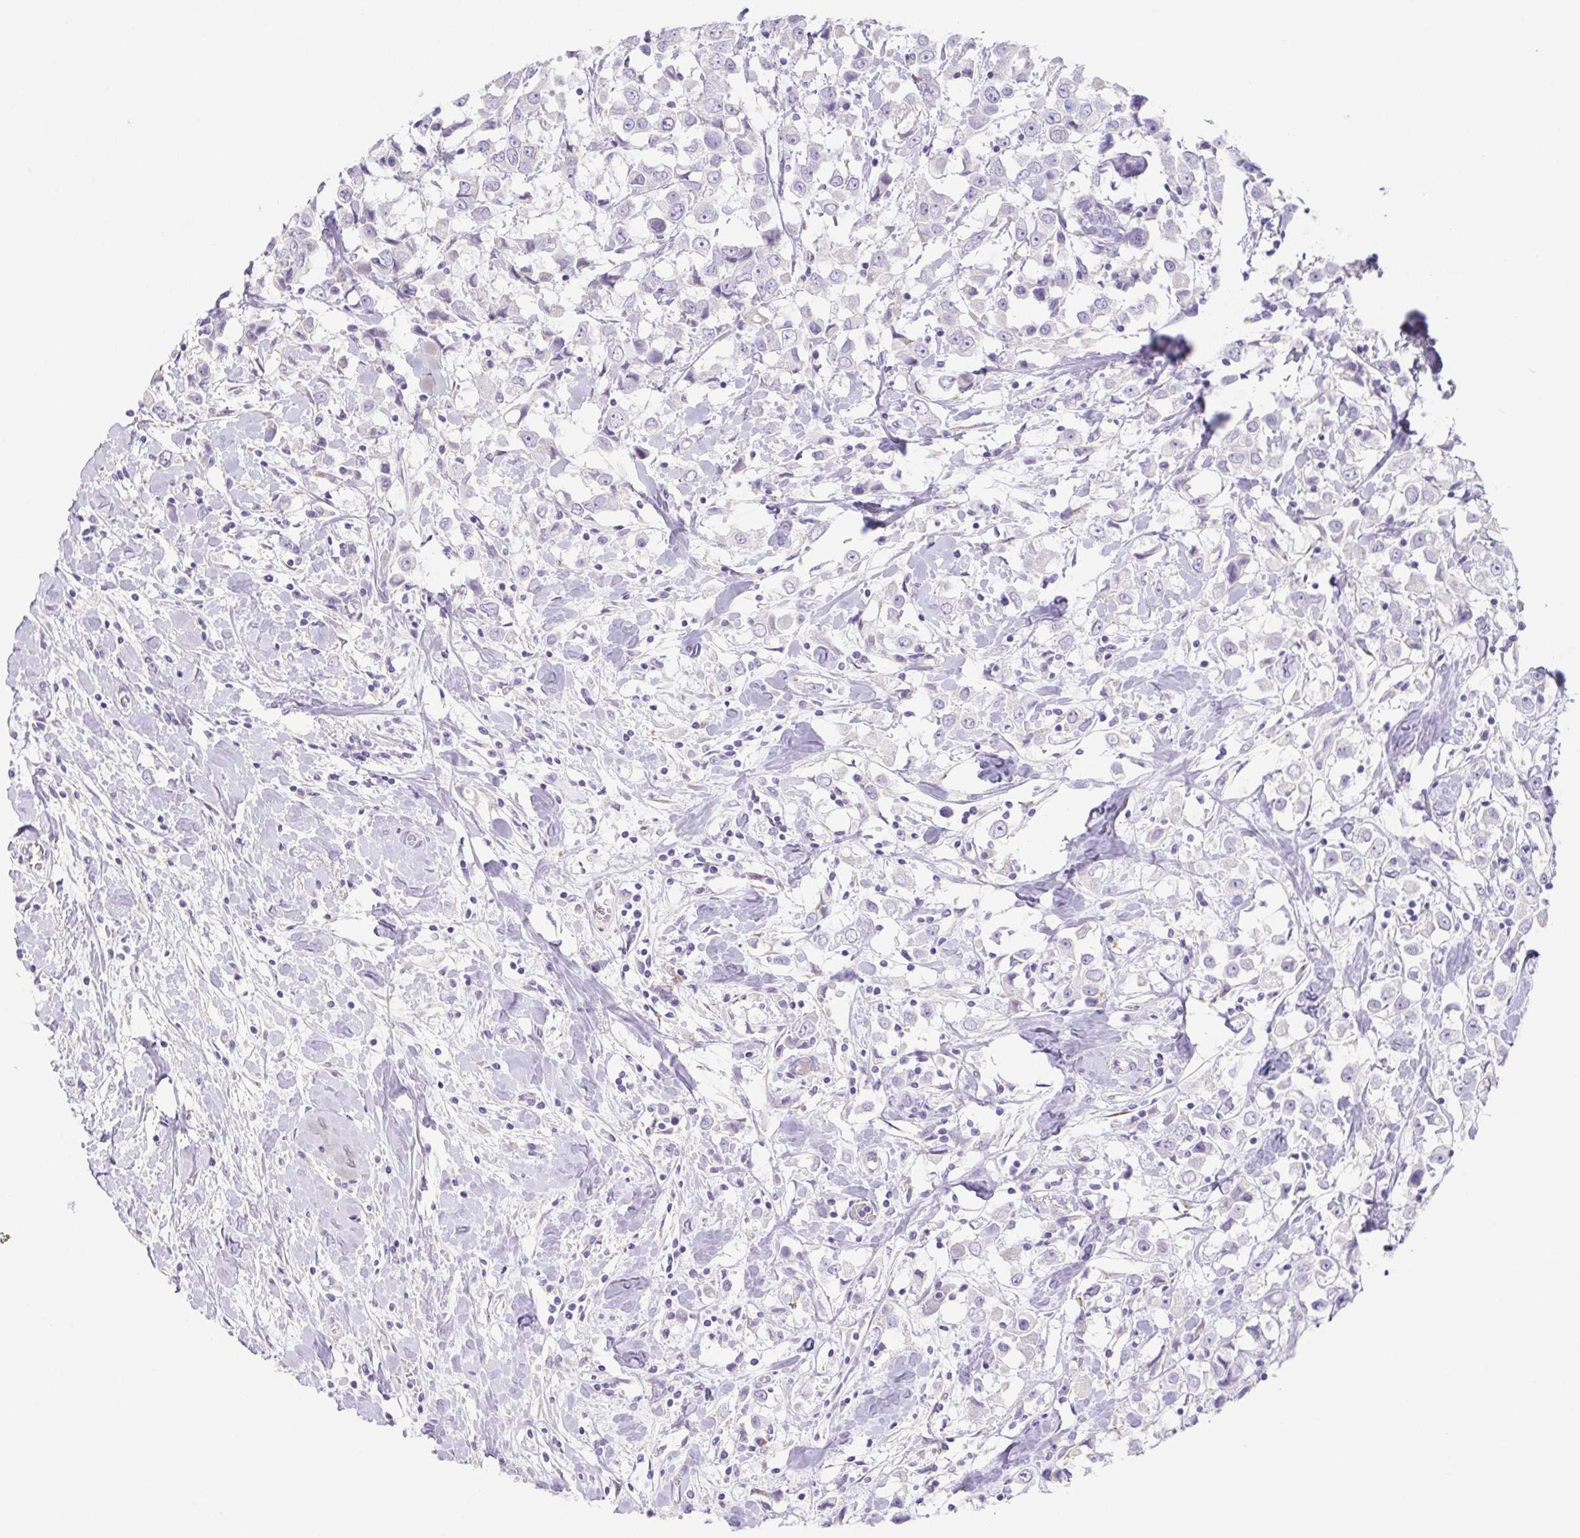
{"staining": {"intensity": "negative", "quantity": "none", "location": "none"}, "tissue": "breast cancer", "cell_type": "Tumor cells", "image_type": "cancer", "snomed": [{"axis": "morphology", "description": "Duct carcinoma"}, {"axis": "topography", "description": "Breast"}], "caption": "A histopathology image of breast cancer (invasive ductal carcinoma) stained for a protein demonstrates no brown staining in tumor cells. The staining is performed using DAB brown chromogen with nuclei counter-stained in using hematoxylin.", "gene": "HDGFL1", "patient": {"sex": "female", "age": 61}}